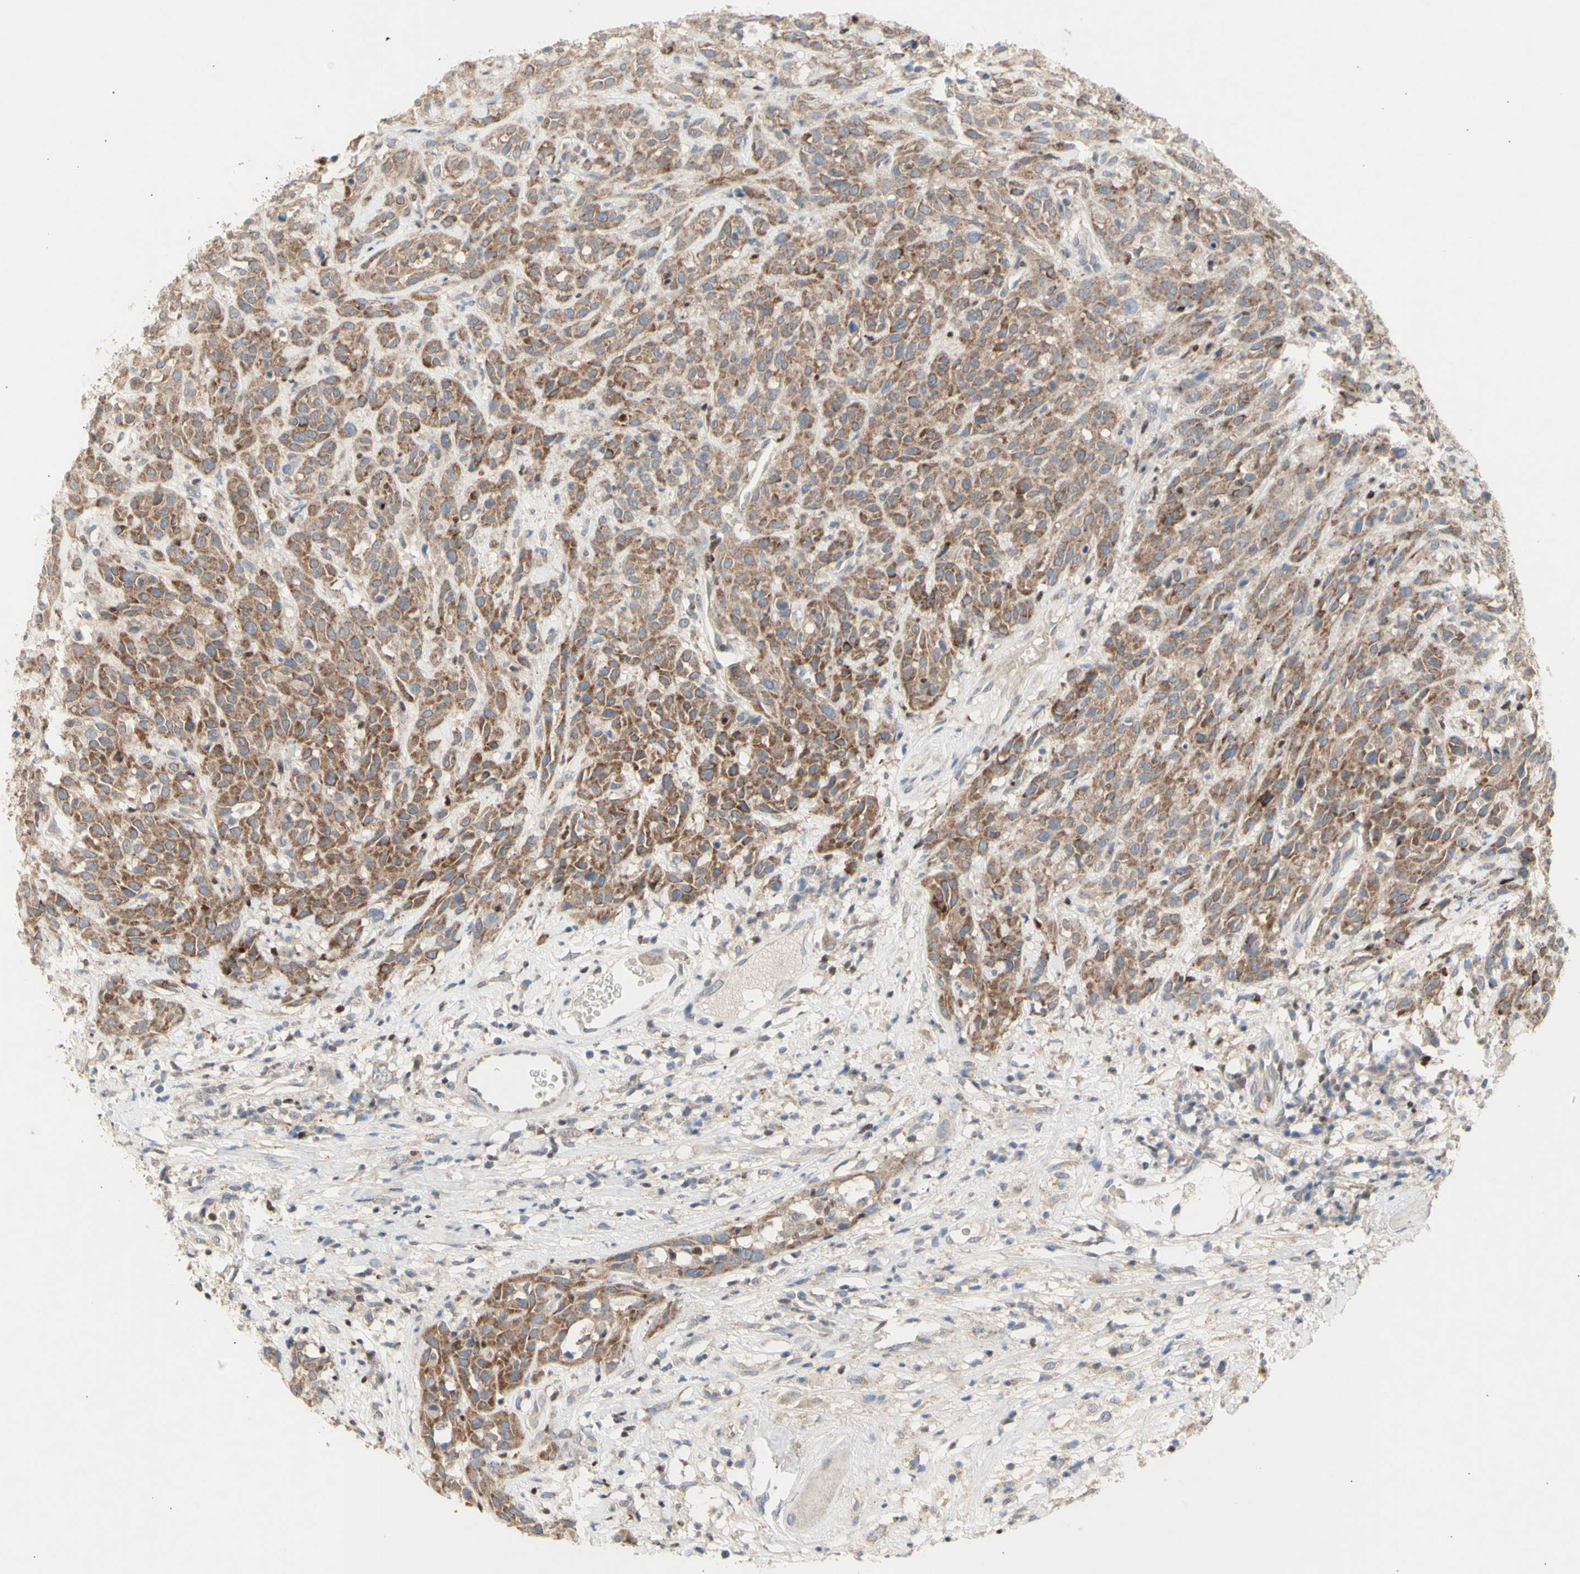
{"staining": {"intensity": "moderate", "quantity": ">75%", "location": "cytoplasmic/membranous"}, "tissue": "head and neck cancer", "cell_type": "Tumor cells", "image_type": "cancer", "snomed": [{"axis": "morphology", "description": "Normal tissue, NOS"}, {"axis": "morphology", "description": "Squamous cell carcinoma, NOS"}, {"axis": "topography", "description": "Cartilage tissue"}, {"axis": "topography", "description": "Head-Neck"}], "caption": "Head and neck squamous cell carcinoma tissue demonstrates moderate cytoplasmic/membranous staining in about >75% of tumor cells, visualized by immunohistochemistry.", "gene": "NLRP1", "patient": {"sex": "male", "age": 62}}